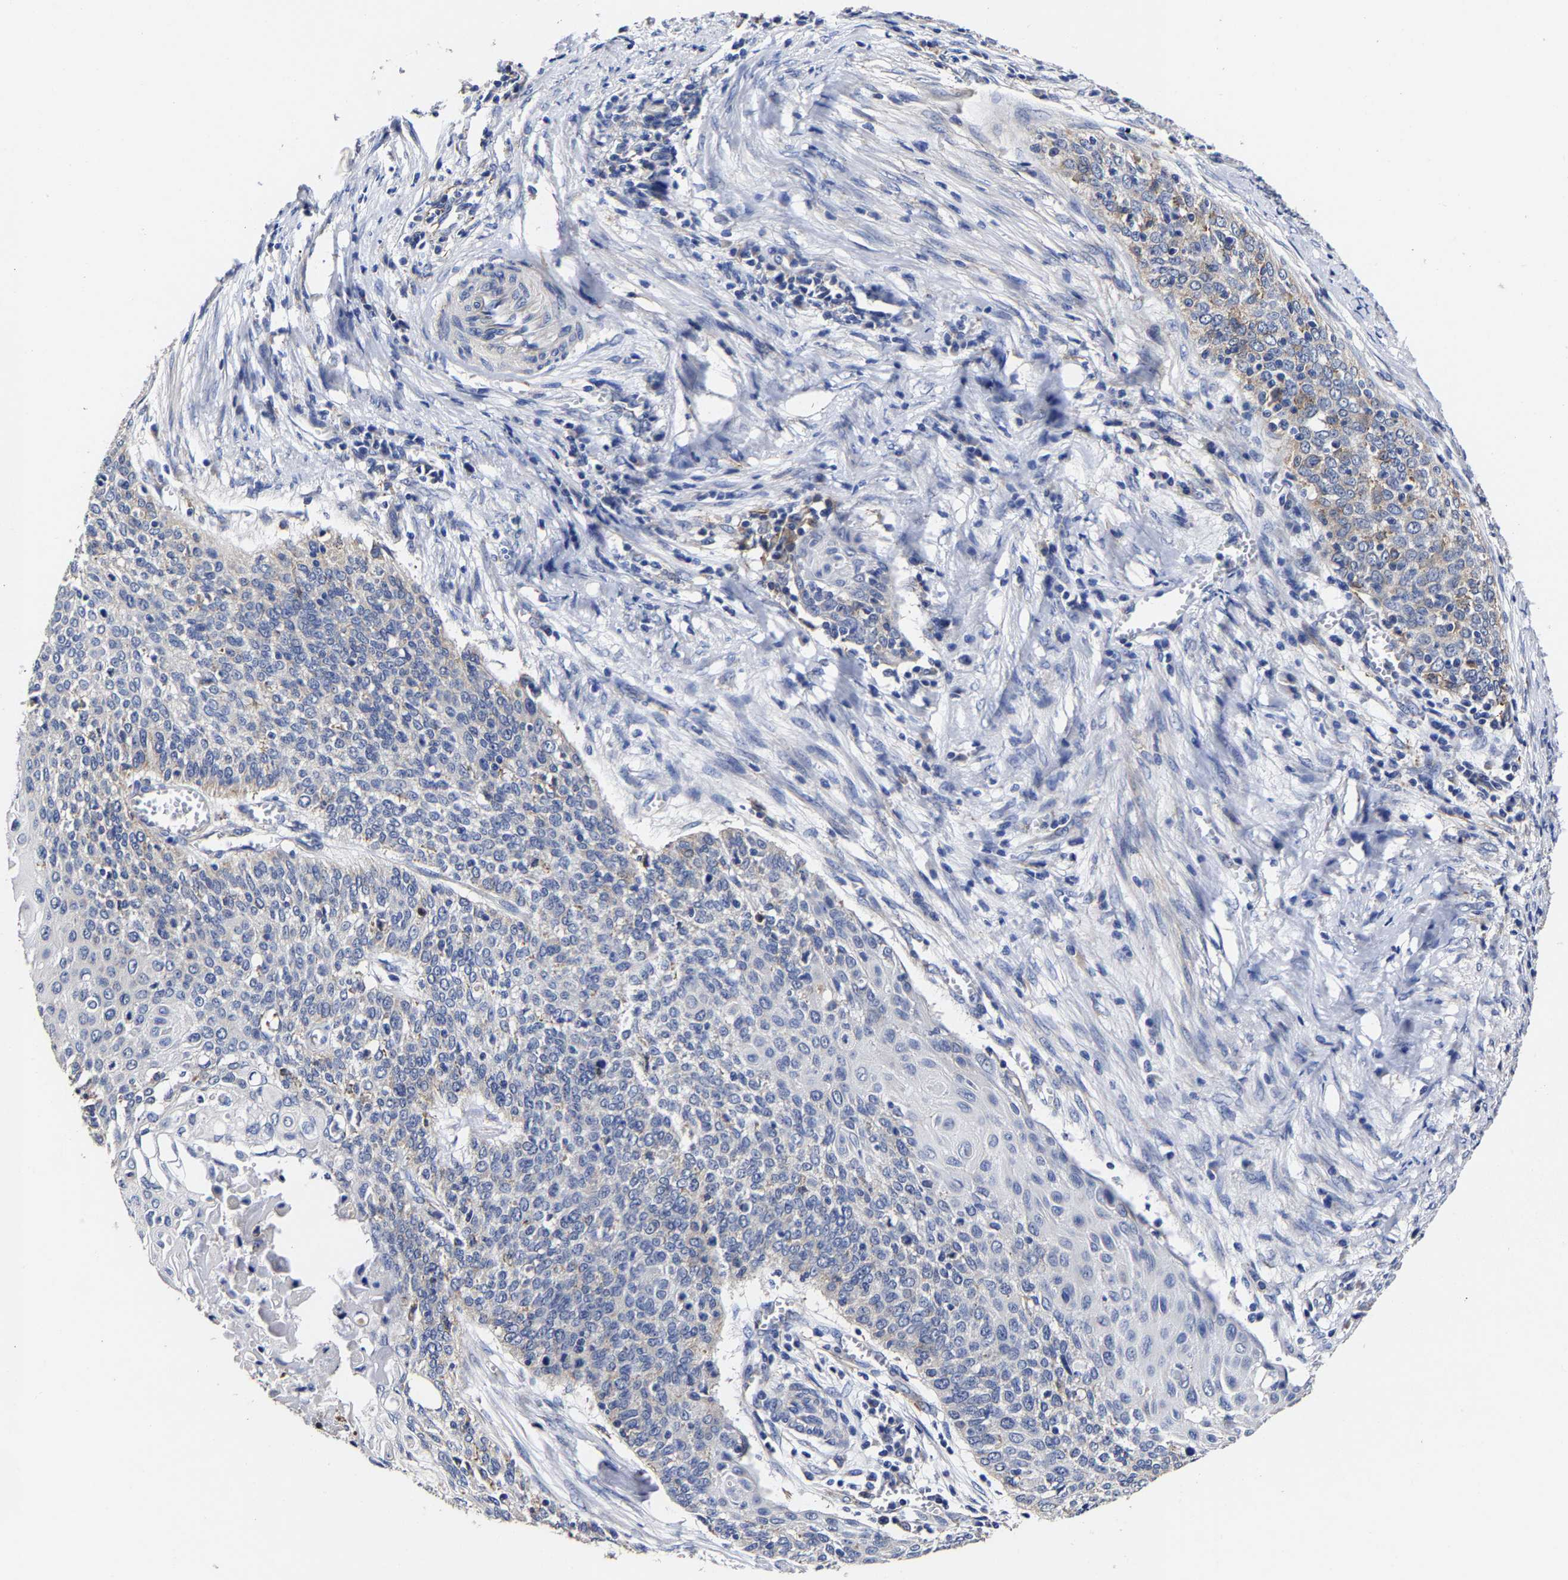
{"staining": {"intensity": "weak", "quantity": "<25%", "location": "cytoplasmic/membranous"}, "tissue": "cervical cancer", "cell_type": "Tumor cells", "image_type": "cancer", "snomed": [{"axis": "morphology", "description": "Squamous cell carcinoma, NOS"}, {"axis": "topography", "description": "Cervix"}], "caption": "A high-resolution histopathology image shows IHC staining of squamous cell carcinoma (cervical), which shows no significant staining in tumor cells.", "gene": "AASS", "patient": {"sex": "female", "age": 39}}